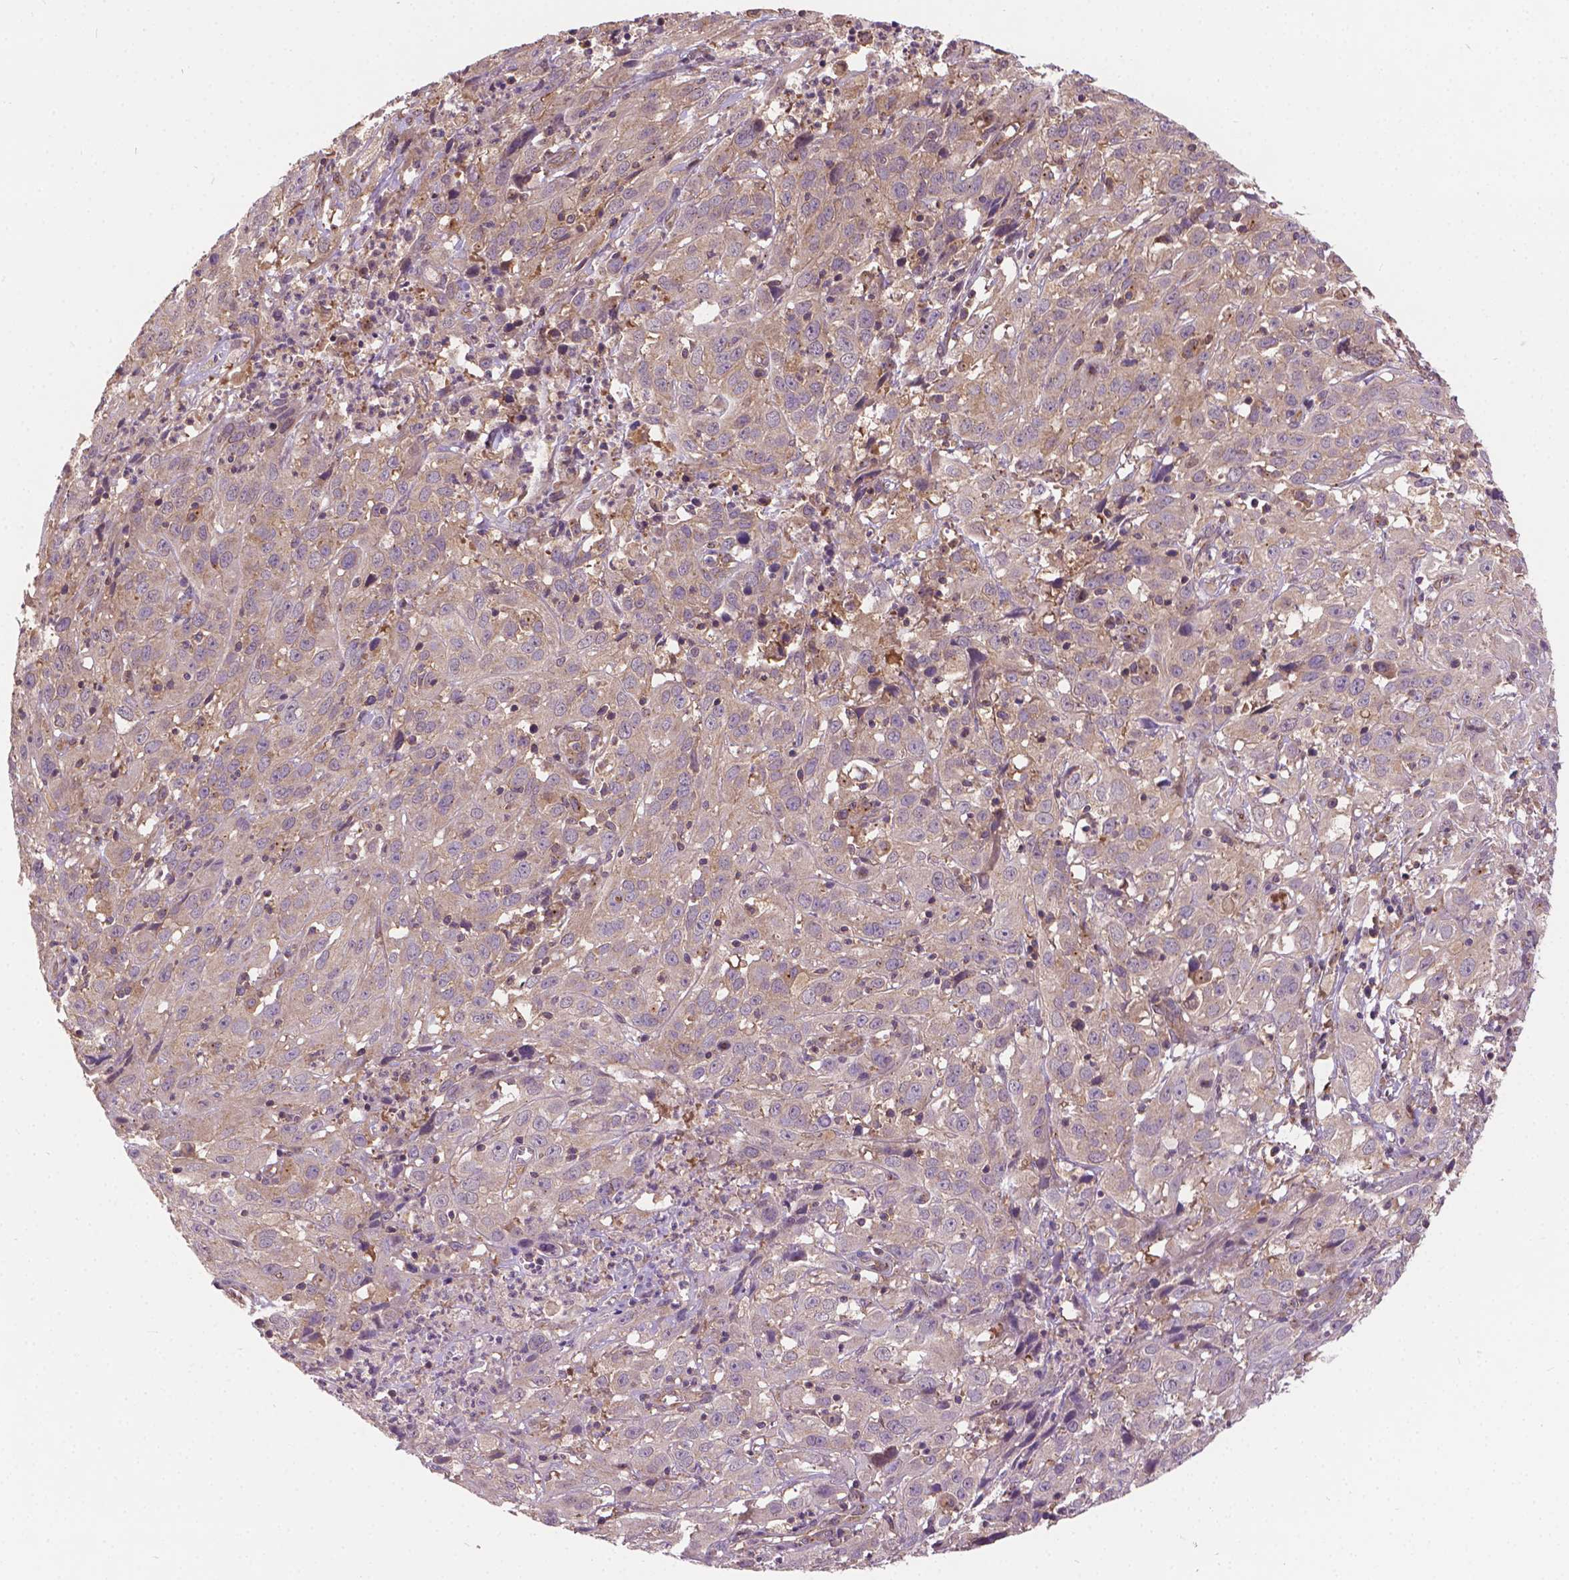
{"staining": {"intensity": "negative", "quantity": "none", "location": "none"}, "tissue": "cervical cancer", "cell_type": "Tumor cells", "image_type": "cancer", "snomed": [{"axis": "morphology", "description": "Squamous cell carcinoma, NOS"}, {"axis": "topography", "description": "Cervix"}], "caption": "Human cervical squamous cell carcinoma stained for a protein using immunohistochemistry reveals no positivity in tumor cells.", "gene": "MZT1", "patient": {"sex": "female", "age": 32}}